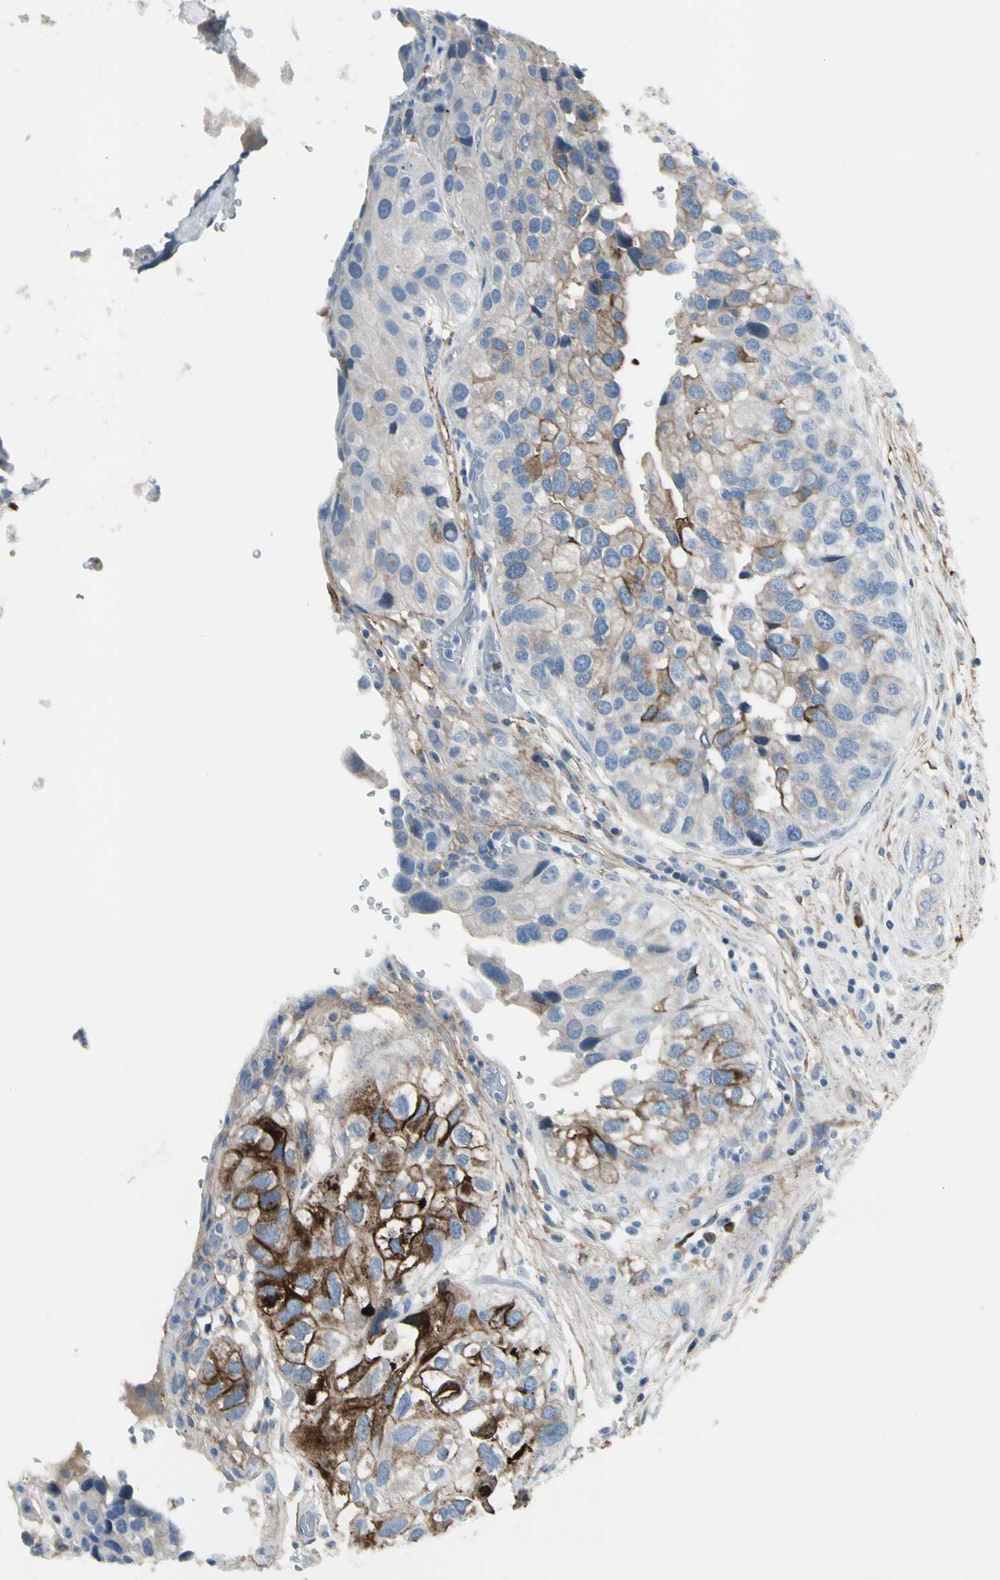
{"staining": {"intensity": "strong", "quantity": "<25%", "location": "cytoplasmic/membranous"}, "tissue": "urothelial cancer", "cell_type": "Tumor cells", "image_type": "cancer", "snomed": [{"axis": "morphology", "description": "Urothelial carcinoma, High grade"}, {"axis": "topography", "description": "Urinary bladder"}], "caption": "A brown stain highlights strong cytoplasmic/membranous staining of a protein in human high-grade urothelial carcinoma tumor cells.", "gene": "PIGR", "patient": {"sex": "female", "age": 64}}